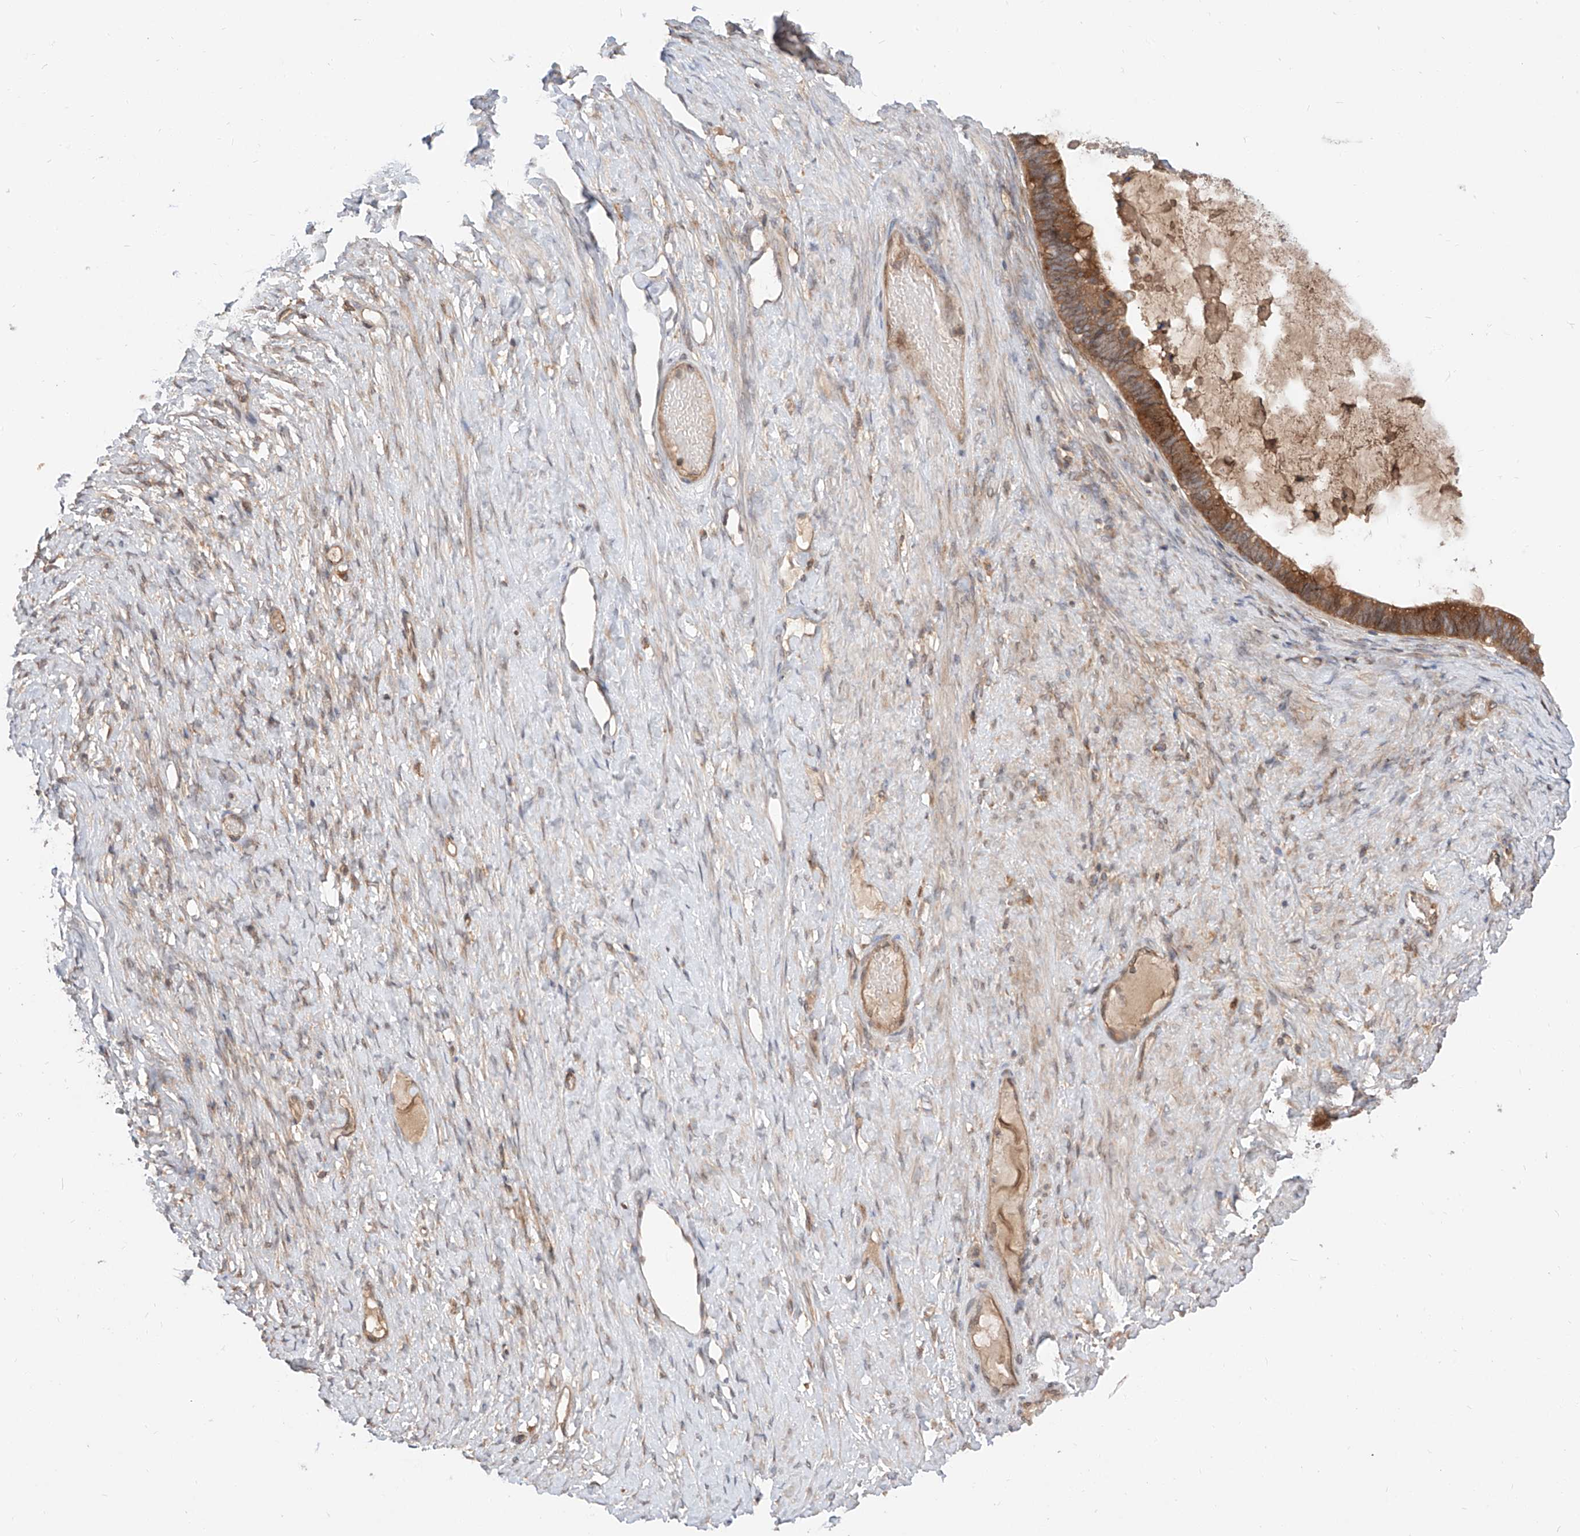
{"staining": {"intensity": "moderate", "quantity": ">75%", "location": "cytoplasmic/membranous,nuclear"}, "tissue": "ovarian cancer", "cell_type": "Tumor cells", "image_type": "cancer", "snomed": [{"axis": "morphology", "description": "Cystadenocarcinoma, mucinous, NOS"}, {"axis": "topography", "description": "Ovary"}], "caption": "A medium amount of moderate cytoplasmic/membranous and nuclear positivity is identified in about >75% of tumor cells in mucinous cystadenocarcinoma (ovarian) tissue. (Stains: DAB in brown, nuclei in blue, Microscopy: brightfield microscopy at high magnification).", "gene": "DIRAS3", "patient": {"sex": "female", "age": 61}}